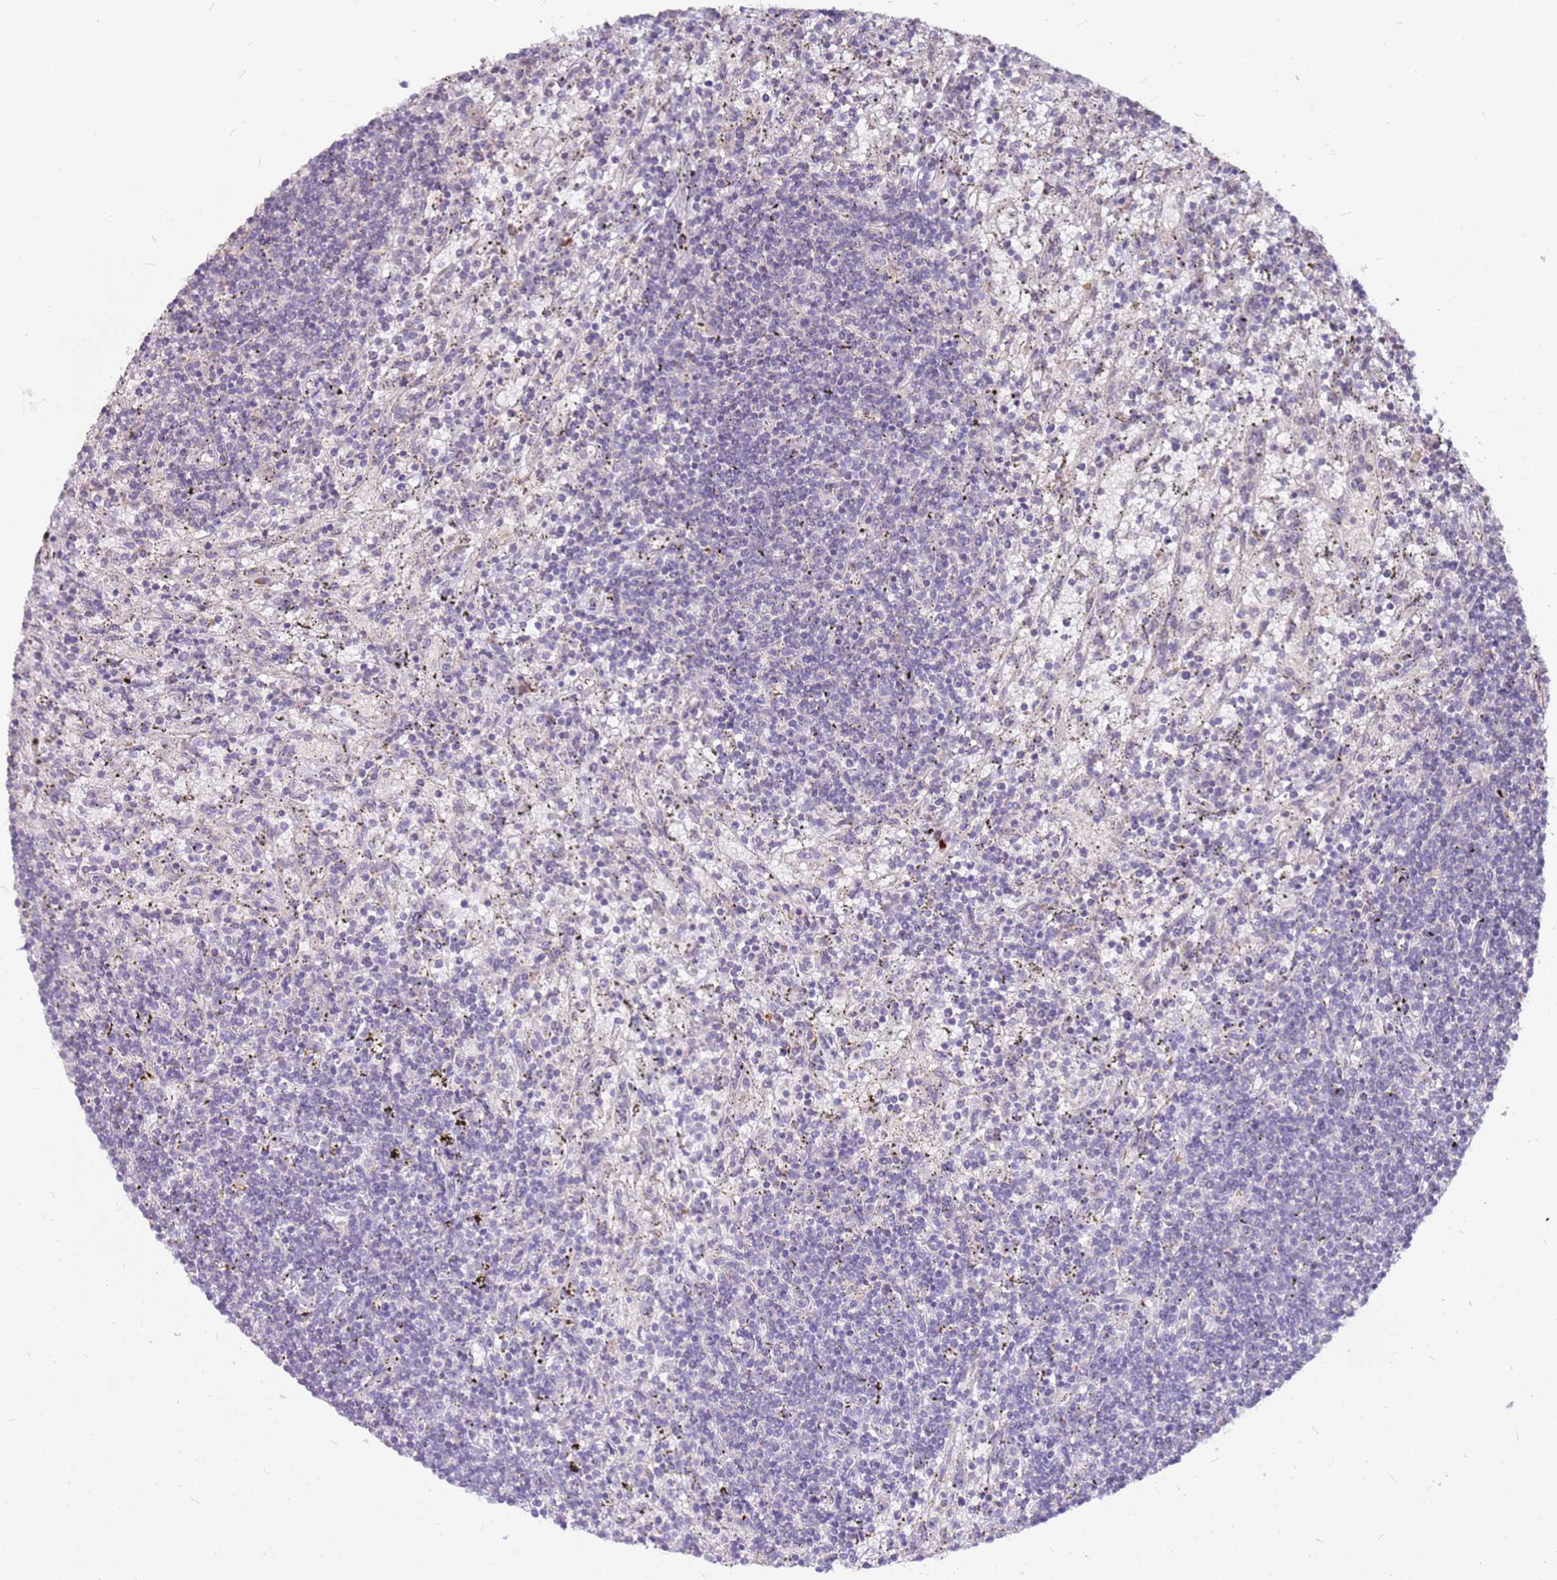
{"staining": {"intensity": "negative", "quantity": "none", "location": "none"}, "tissue": "lymphoma", "cell_type": "Tumor cells", "image_type": "cancer", "snomed": [{"axis": "morphology", "description": "Malignant lymphoma, non-Hodgkin's type, Low grade"}, {"axis": "topography", "description": "Spleen"}], "caption": "An image of lymphoma stained for a protein exhibits no brown staining in tumor cells.", "gene": "DCDC2C", "patient": {"sex": "male", "age": 76}}